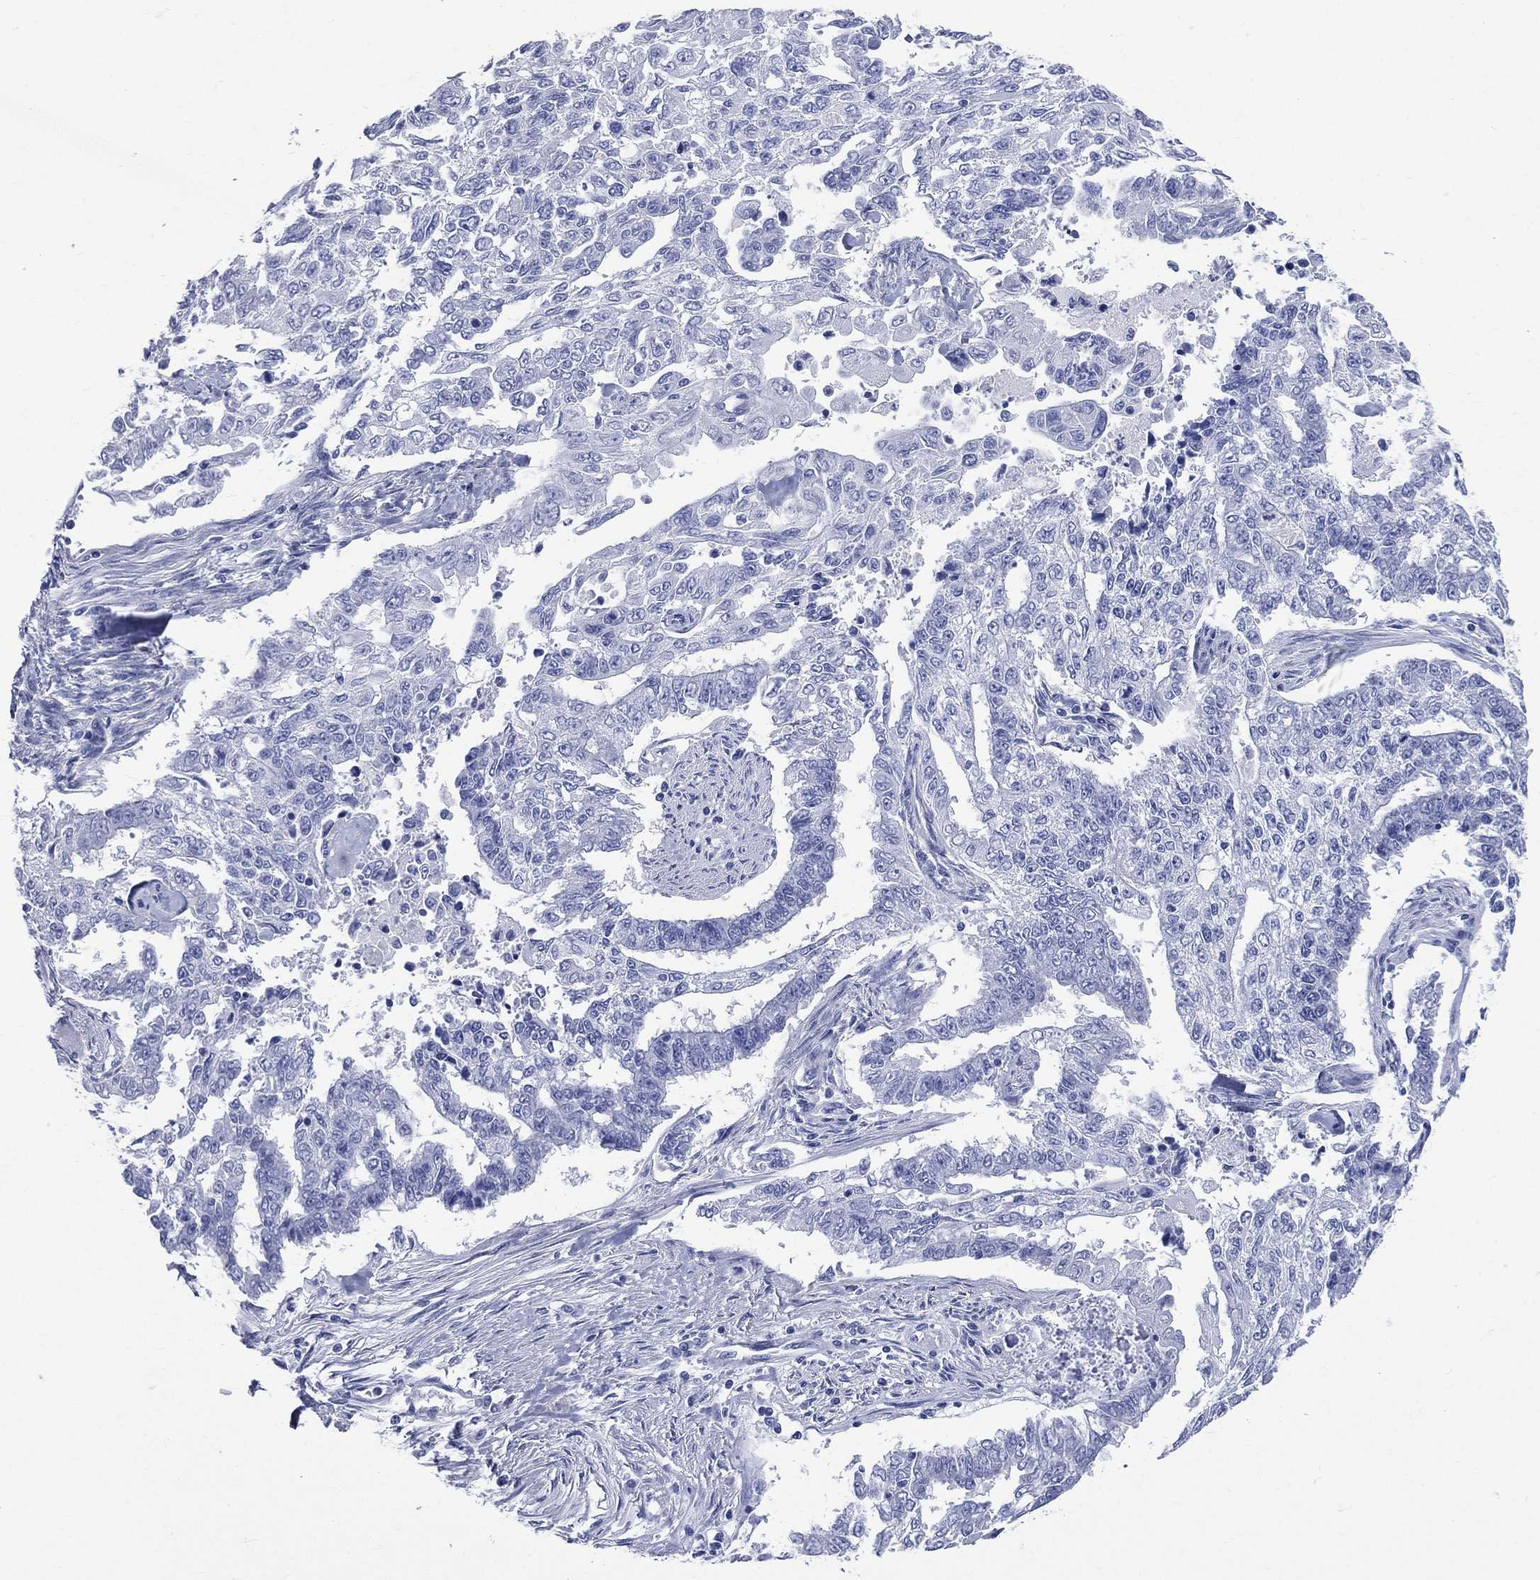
{"staining": {"intensity": "negative", "quantity": "none", "location": "none"}, "tissue": "endometrial cancer", "cell_type": "Tumor cells", "image_type": "cancer", "snomed": [{"axis": "morphology", "description": "Adenocarcinoma, NOS"}, {"axis": "topography", "description": "Uterus"}], "caption": "DAB immunohistochemical staining of human endometrial cancer (adenocarcinoma) demonstrates no significant staining in tumor cells.", "gene": "SYP", "patient": {"sex": "female", "age": 59}}